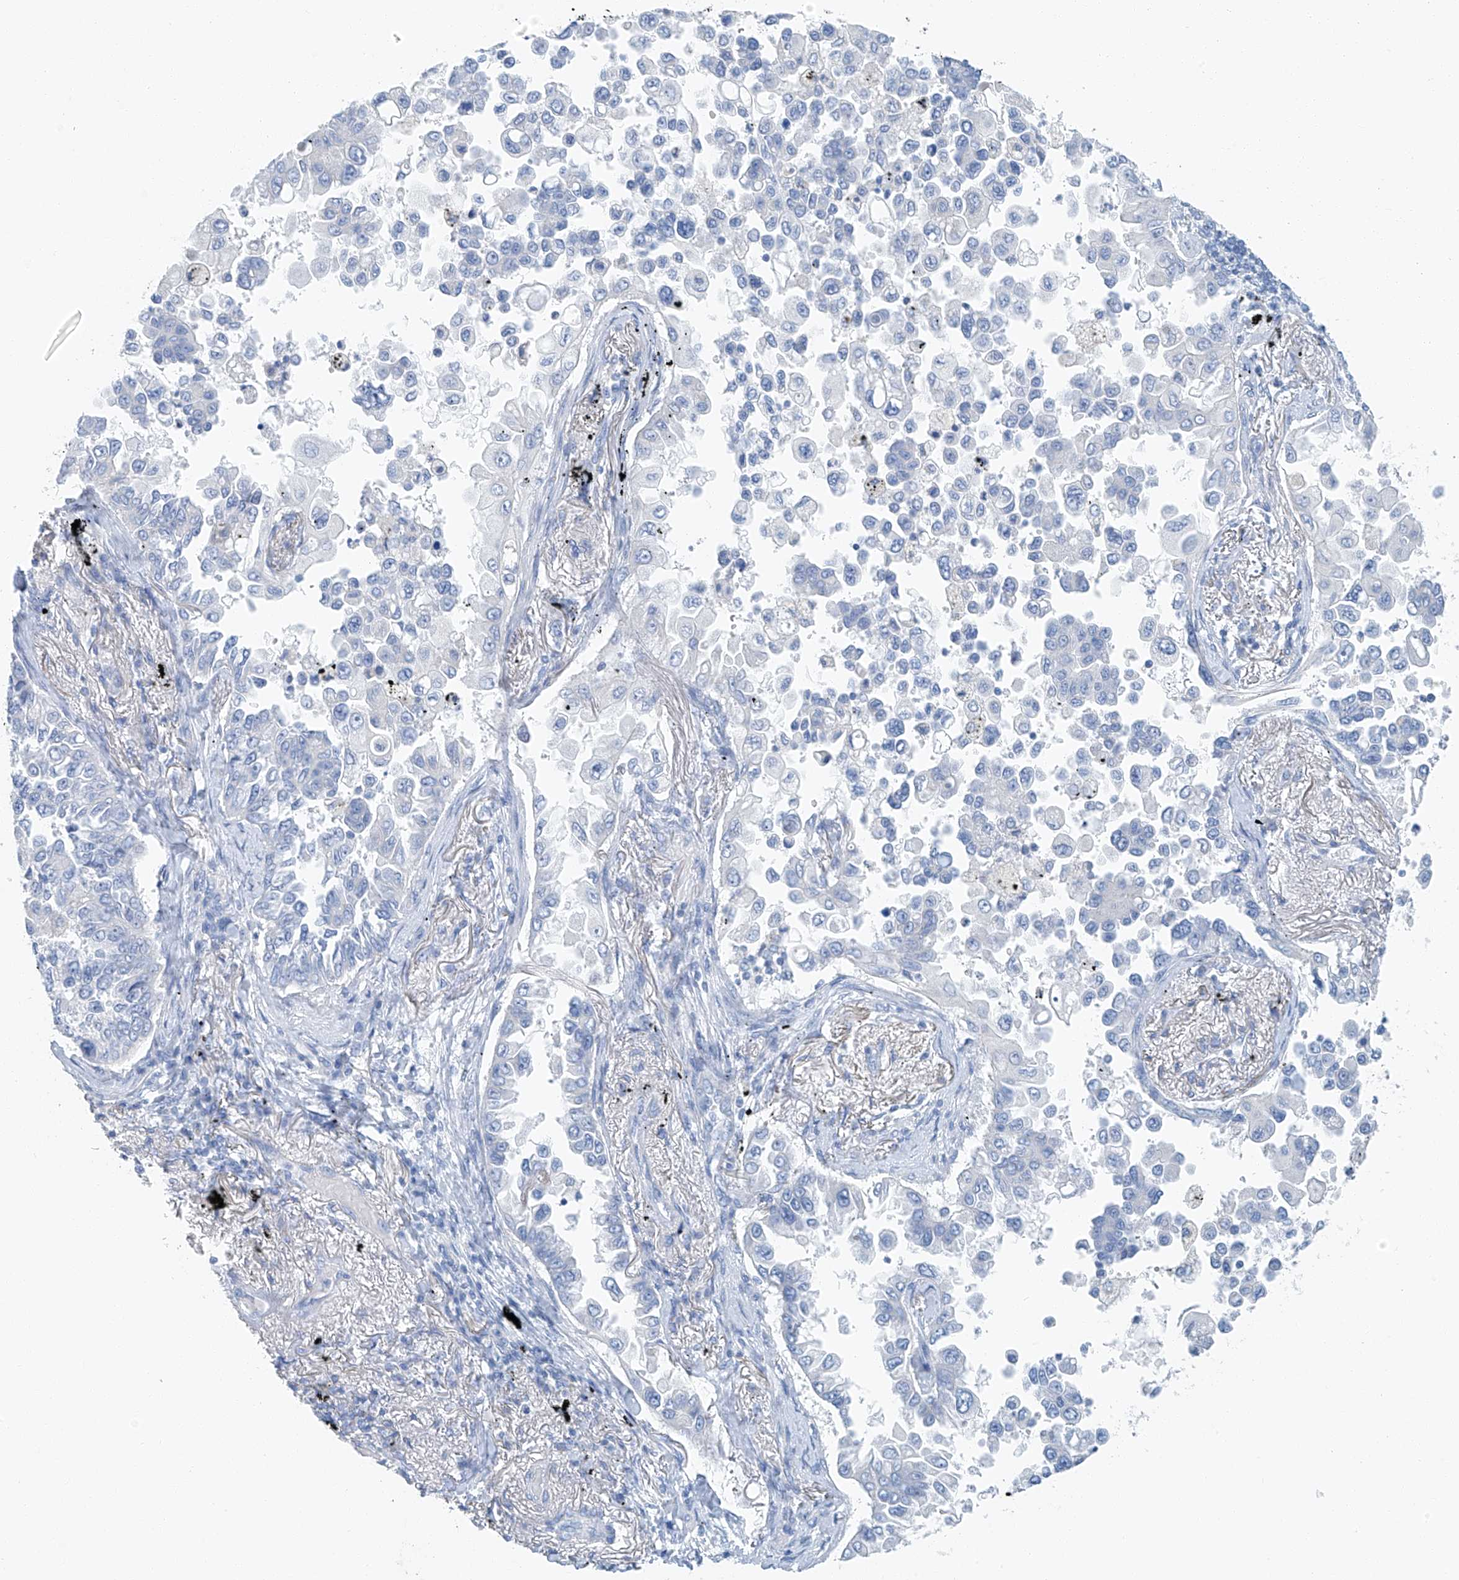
{"staining": {"intensity": "negative", "quantity": "none", "location": "none"}, "tissue": "lung cancer", "cell_type": "Tumor cells", "image_type": "cancer", "snomed": [{"axis": "morphology", "description": "Adenocarcinoma, NOS"}, {"axis": "topography", "description": "Lung"}], "caption": "DAB (3,3'-diaminobenzidine) immunohistochemical staining of lung adenocarcinoma shows no significant staining in tumor cells. (DAB (3,3'-diaminobenzidine) IHC visualized using brightfield microscopy, high magnification).", "gene": "C1orf87", "patient": {"sex": "female", "age": 67}}